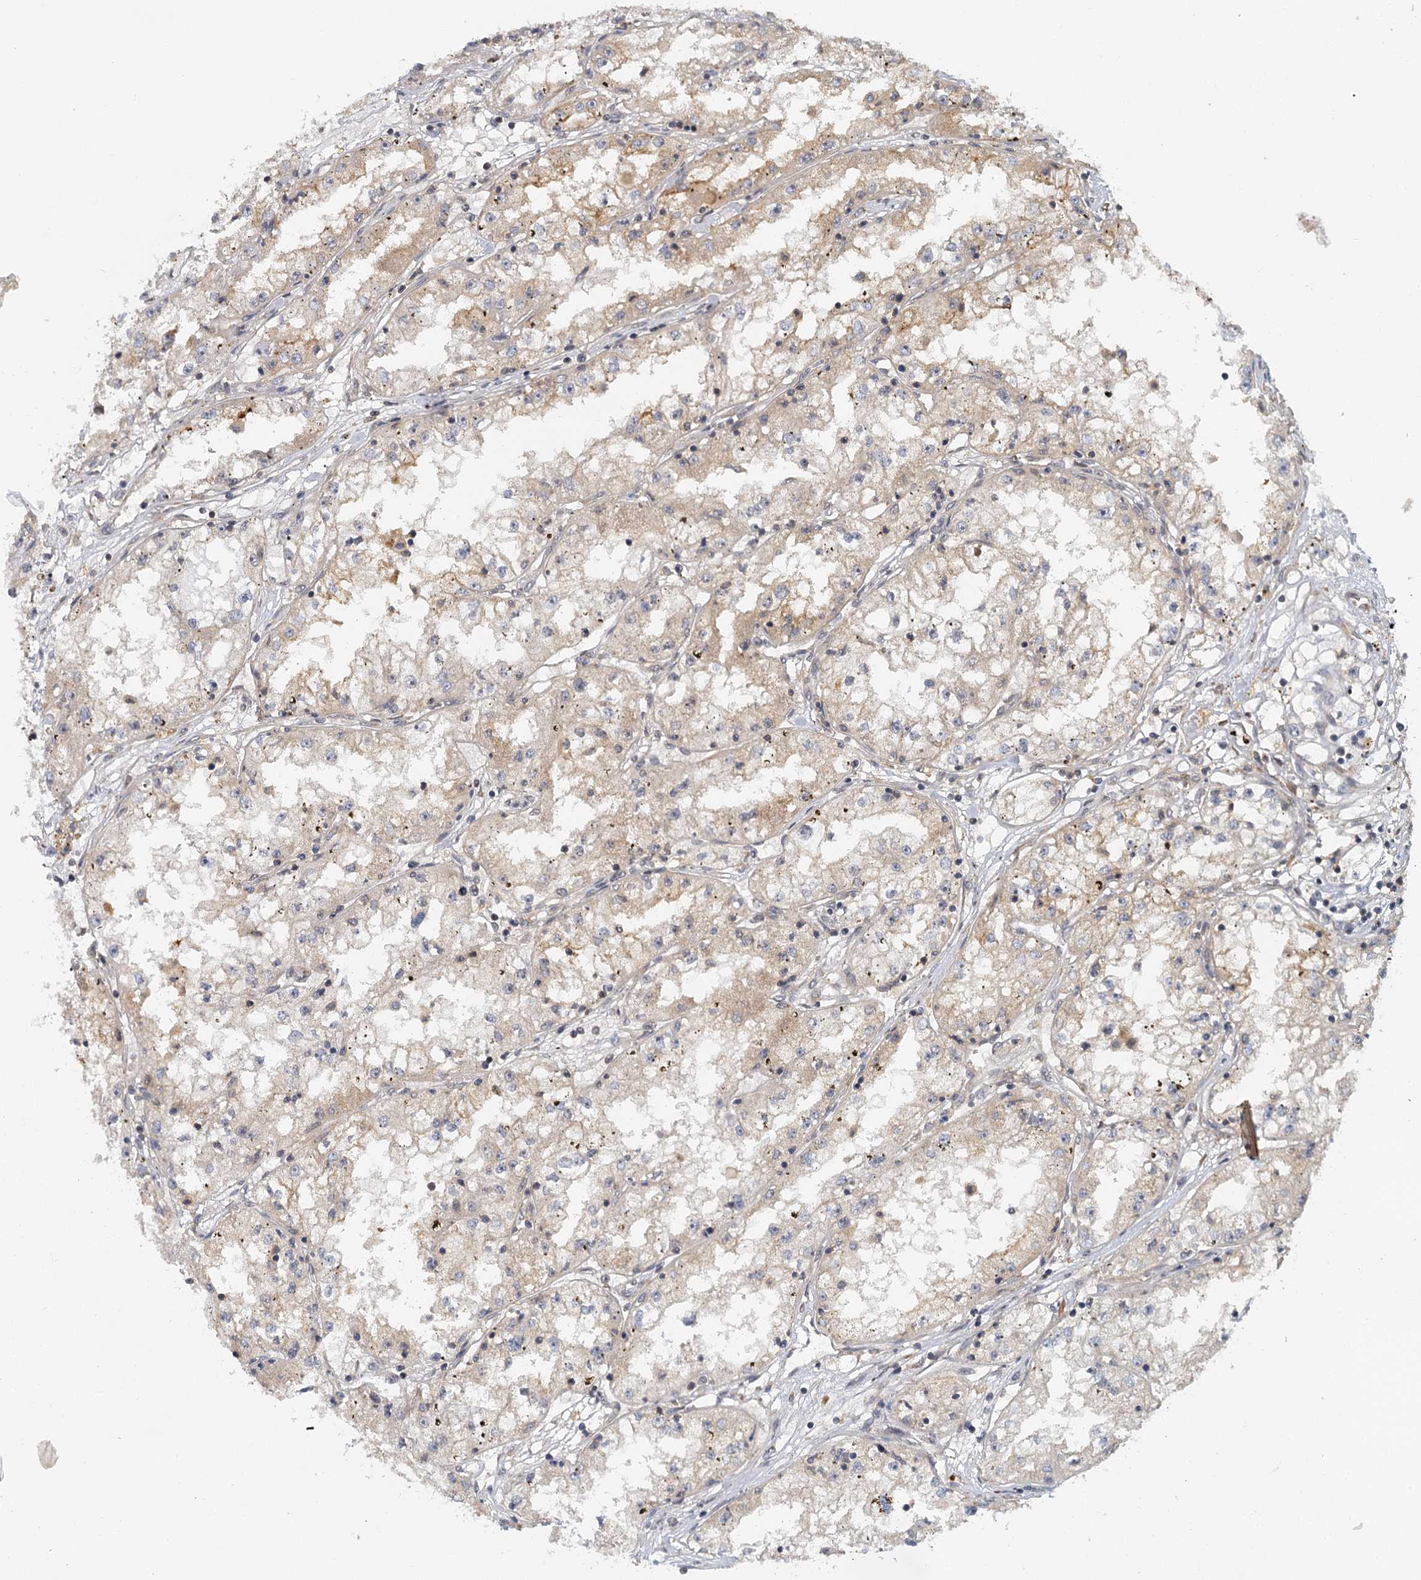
{"staining": {"intensity": "weak", "quantity": "<25%", "location": "cytoplasmic/membranous"}, "tissue": "renal cancer", "cell_type": "Tumor cells", "image_type": "cancer", "snomed": [{"axis": "morphology", "description": "Adenocarcinoma, NOS"}, {"axis": "topography", "description": "Kidney"}], "caption": "The IHC micrograph has no significant expression in tumor cells of renal cancer (adenocarcinoma) tissue.", "gene": "ZNF549", "patient": {"sex": "male", "age": 56}}